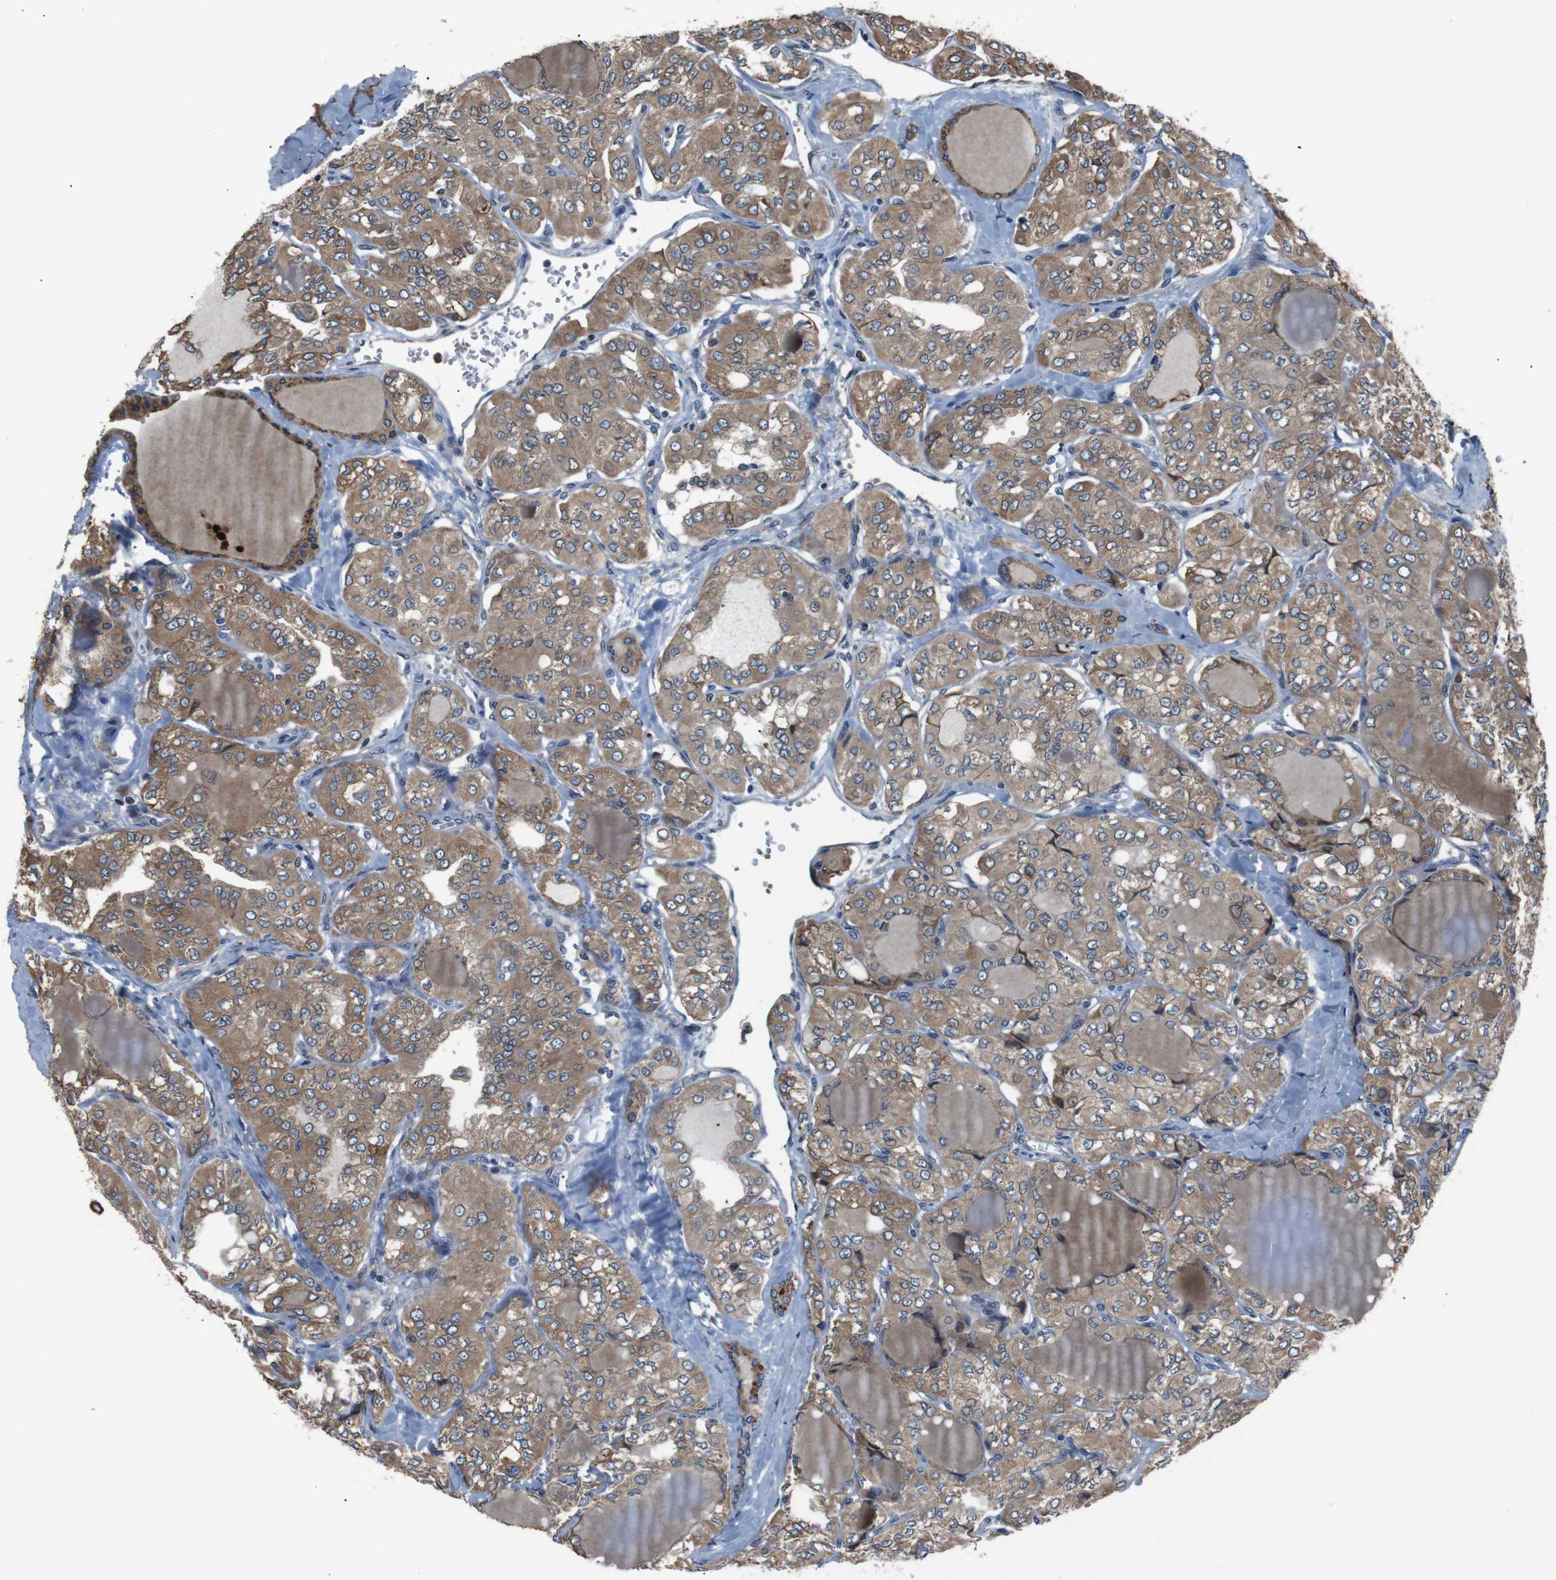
{"staining": {"intensity": "moderate", "quantity": ">75%", "location": "cytoplasmic/membranous"}, "tissue": "thyroid cancer", "cell_type": "Tumor cells", "image_type": "cancer", "snomed": [{"axis": "morphology", "description": "Papillary adenocarcinoma, NOS"}, {"axis": "topography", "description": "Thyroid gland"}], "caption": "IHC photomicrograph of neoplastic tissue: thyroid papillary adenocarcinoma stained using immunohistochemistry demonstrates medium levels of moderate protein expression localized specifically in the cytoplasmic/membranous of tumor cells, appearing as a cytoplasmic/membranous brown color.", "gene": "SIGMAR1", "patient": {"sex": "male", "age": 20}}